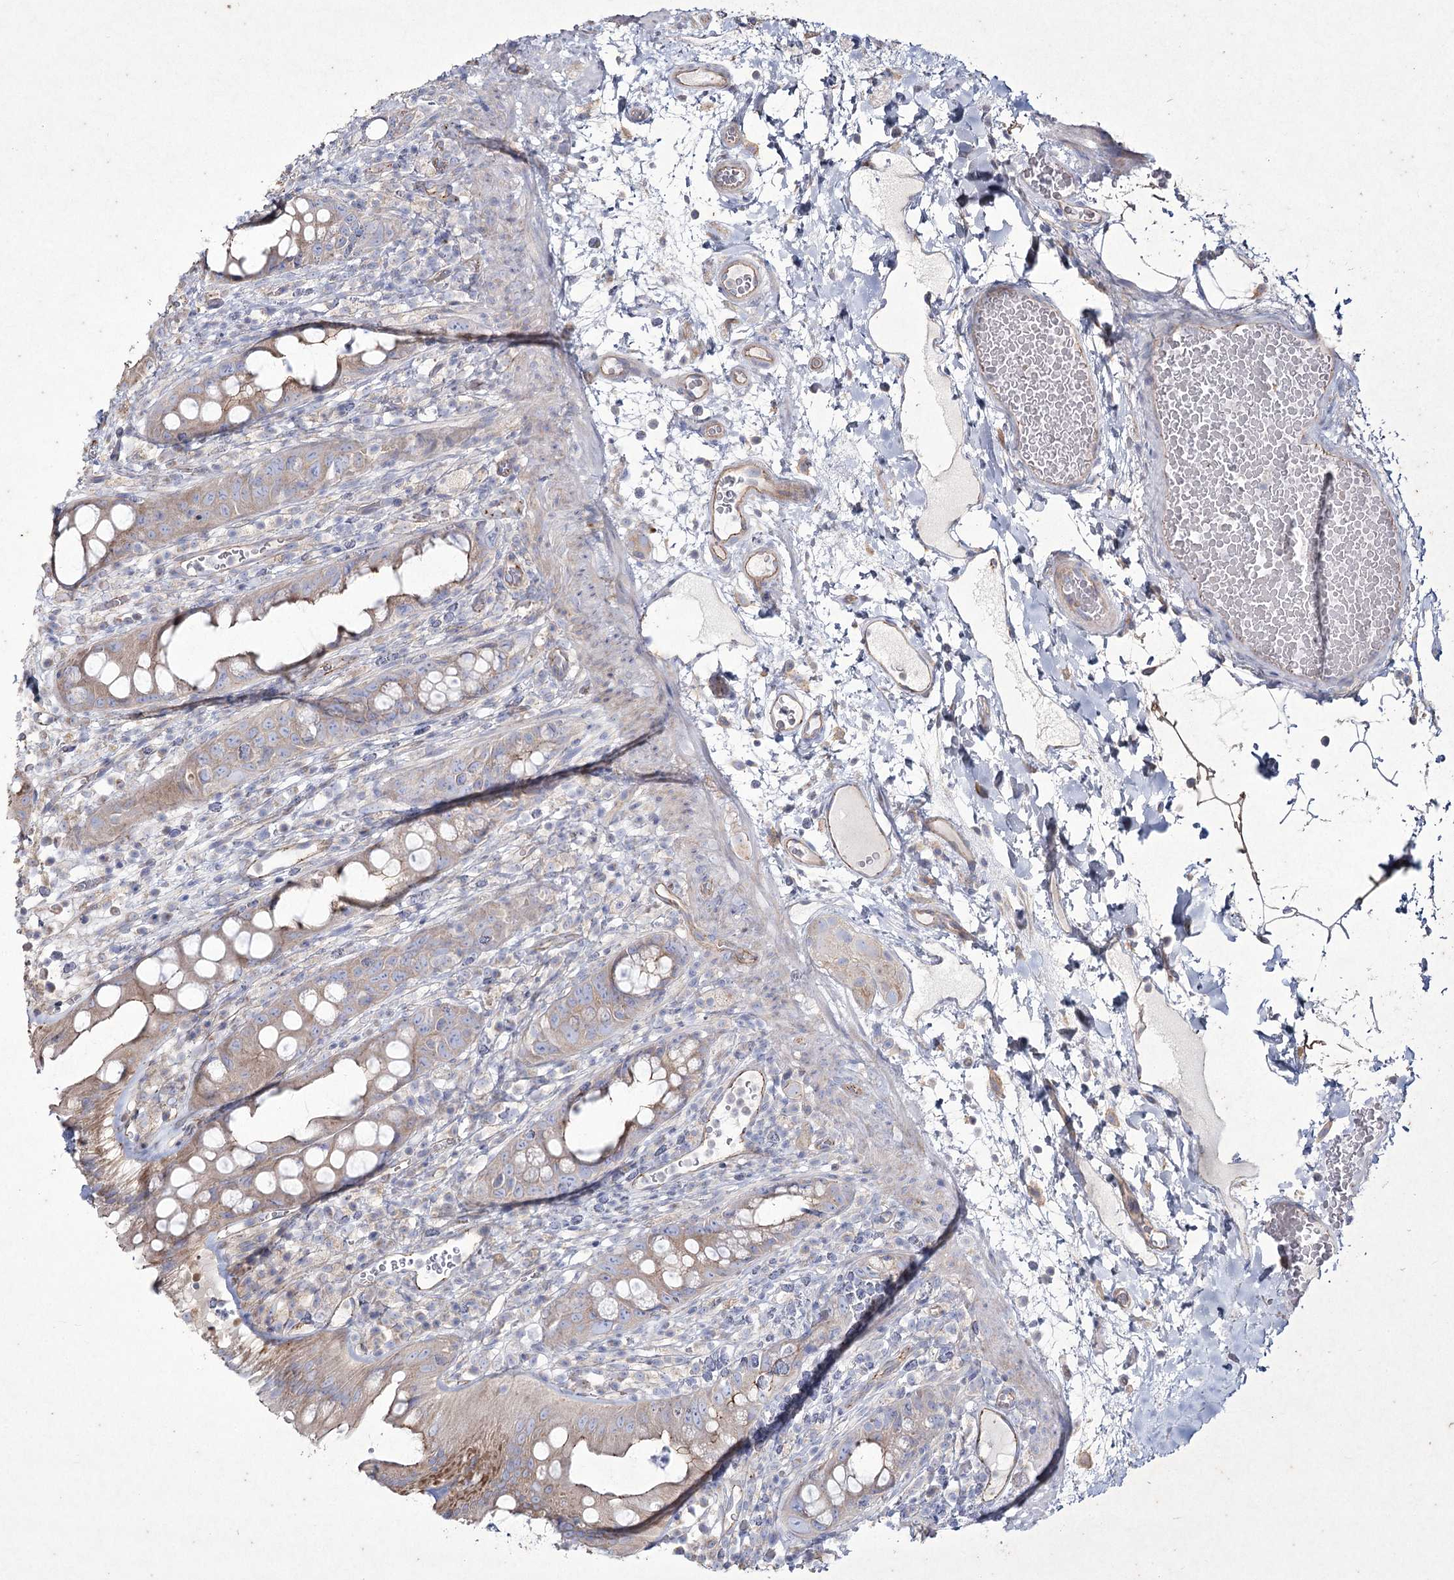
{"staining": {"intensity": "moderate", "quantity": "<25%", "location": "cytoplasmic/membranous"}, "tissue": "rectum", "cell_type": "Glandular cells", "image_type": "normal", "snomed": [{"axis": "morphology", "description": "Normal tissue, NOS"}, {"axis": "topography", "description": "Rectum"}], "caption": "DAB (3,3'-diaminobenzidine) immunohistochemical staining of unremarkable rectum displays moderate cytoplasmic/membranous protein expression in approximately <25% of glandular cells. The protein is stained brown, and the nuclei are stained in blue (DAB (3,3'-diaminobenzidine) IHC with brightfield microscopy, high magnification).", "gene": "LDLRAD3", "patient": {"sex": "female", "age": 57}}